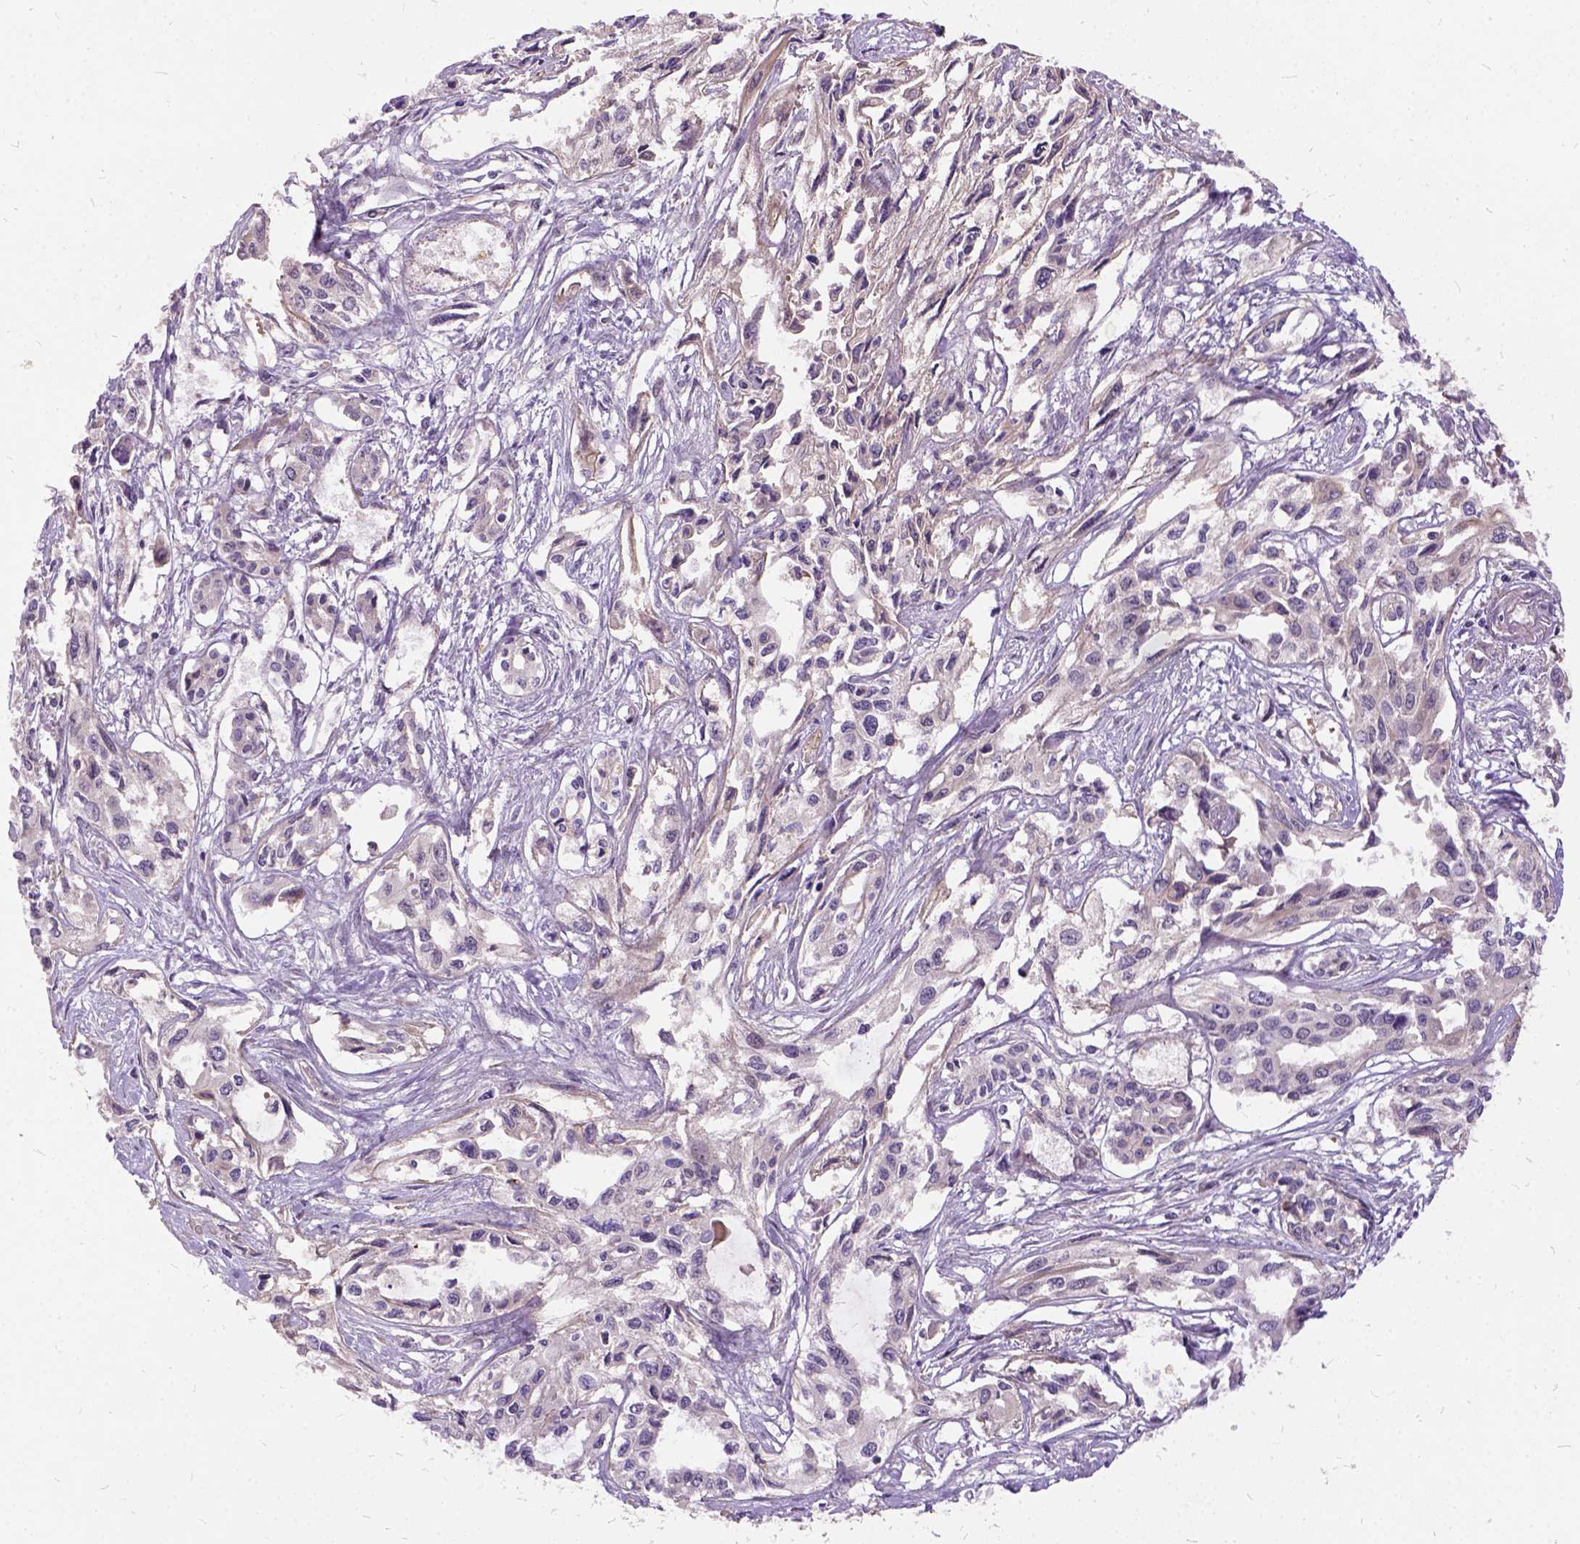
{"staining": {"intensity": "negative", "quantity": "none", "location": "none"}, "tissue": "pancreatic cancer", "cell_type": "Tumor cells", "image_type": "cancer", "snomed": [{"axis": "morphology", "description": "Adenocarcinoma, NOS"}, {"axis": "topography", "description": "Pancreas"}], "caption": "Human pancreatic adenocarcinoma stained for a protein using immunohistochemistry (IHC) demonstrates no positivity in tumor cells.", "gene": "ILRUN", "patient": {"sex": "female", "age": 55}}